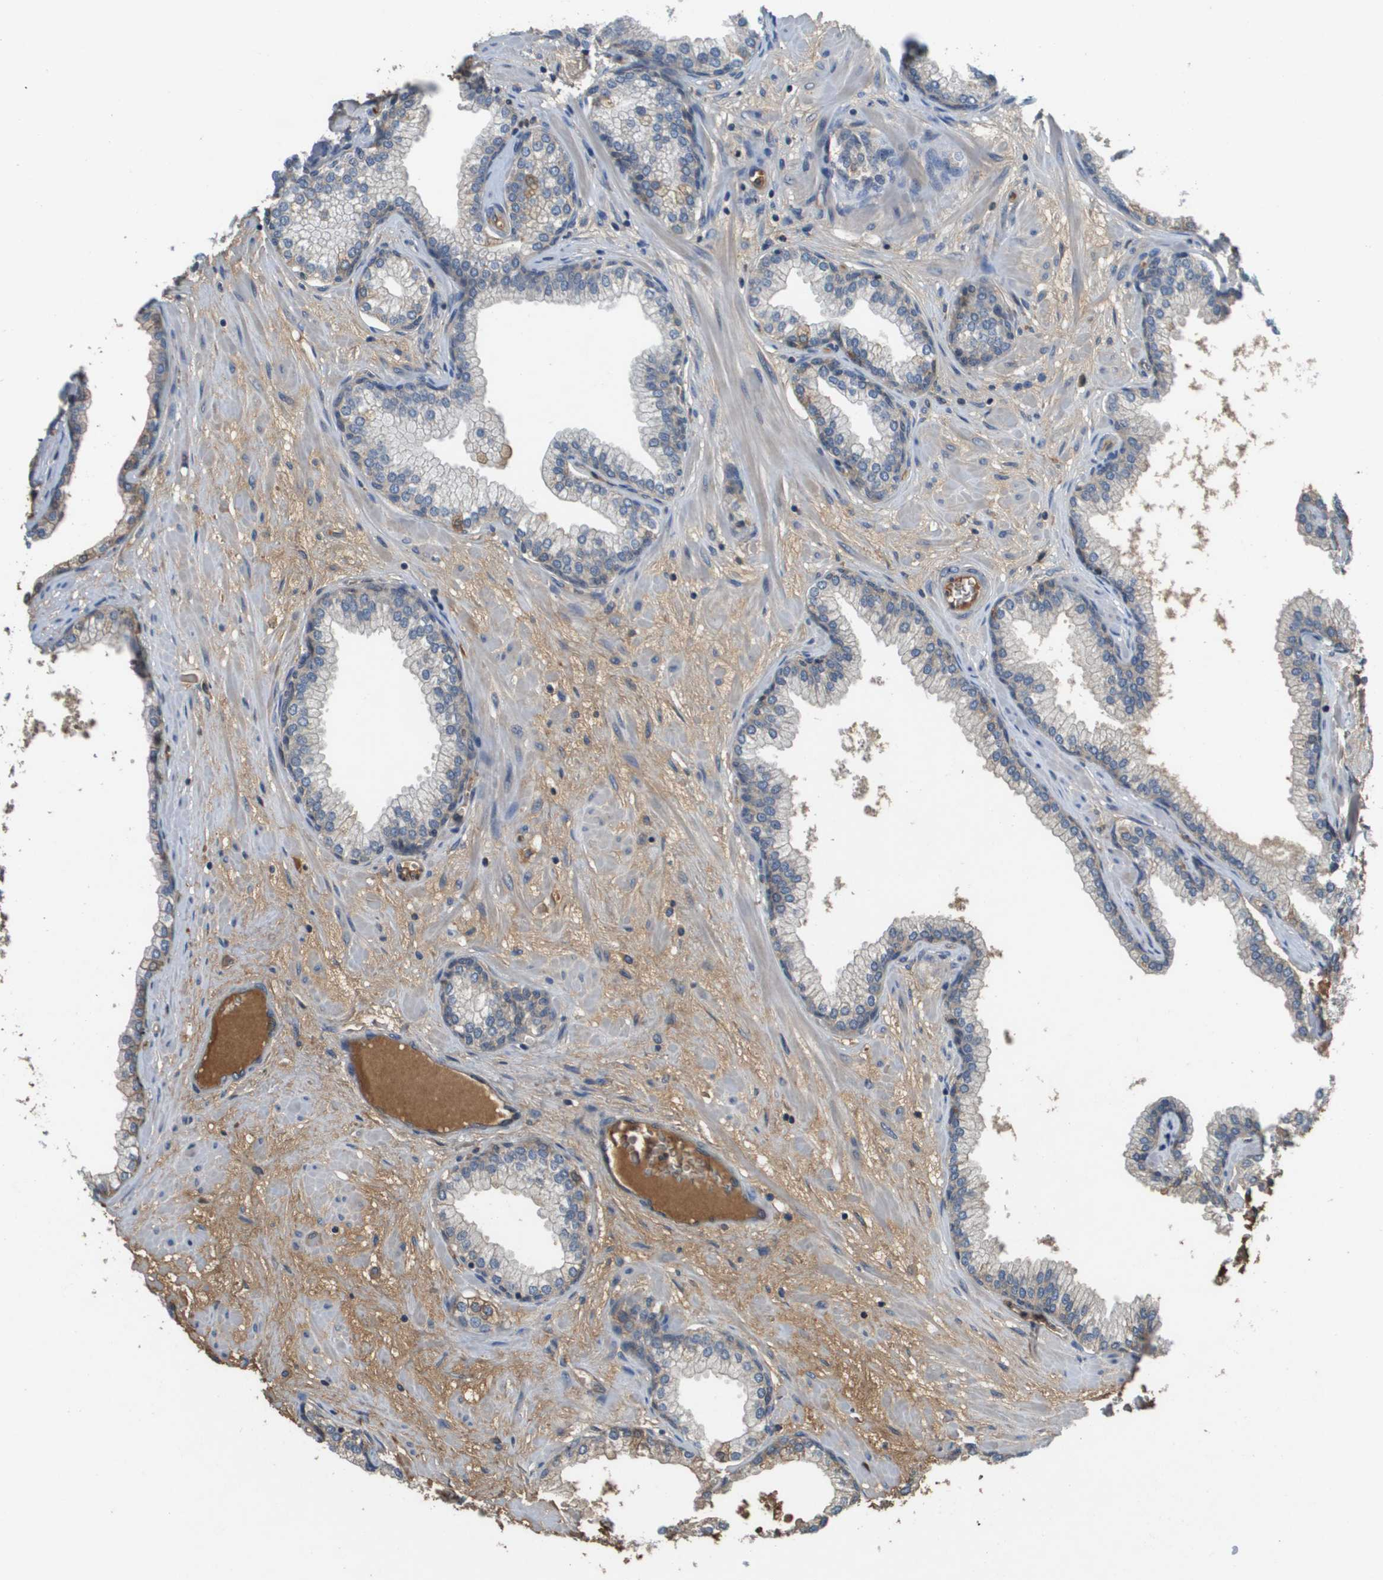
{"staining": {"intensity": "weak", "quantity": "25%-75%", "location": "cytoplasmic/membranous"}, "tissue": "prostate", "cell_type": "Glandular cells", "image_type": "normal", "snomed": [{"axis": "morphology", "description": "Normal tissue, NOS"}, {"axis": "morphology", "description": "Urothelial carcinoma, Low grade"}, {"axis": "topography", "description": "Urinary bladder"}, {"axis": "topography", "description": "Prostate"}], "caption": "Human prostate stained with a brown dye demonstrates weak cytoplasmic/membranous positive expression in approximately 25%-75% of glandular cells.", "gene": "SLC16A3", "patient": {"sex": "male", "age": 60}}